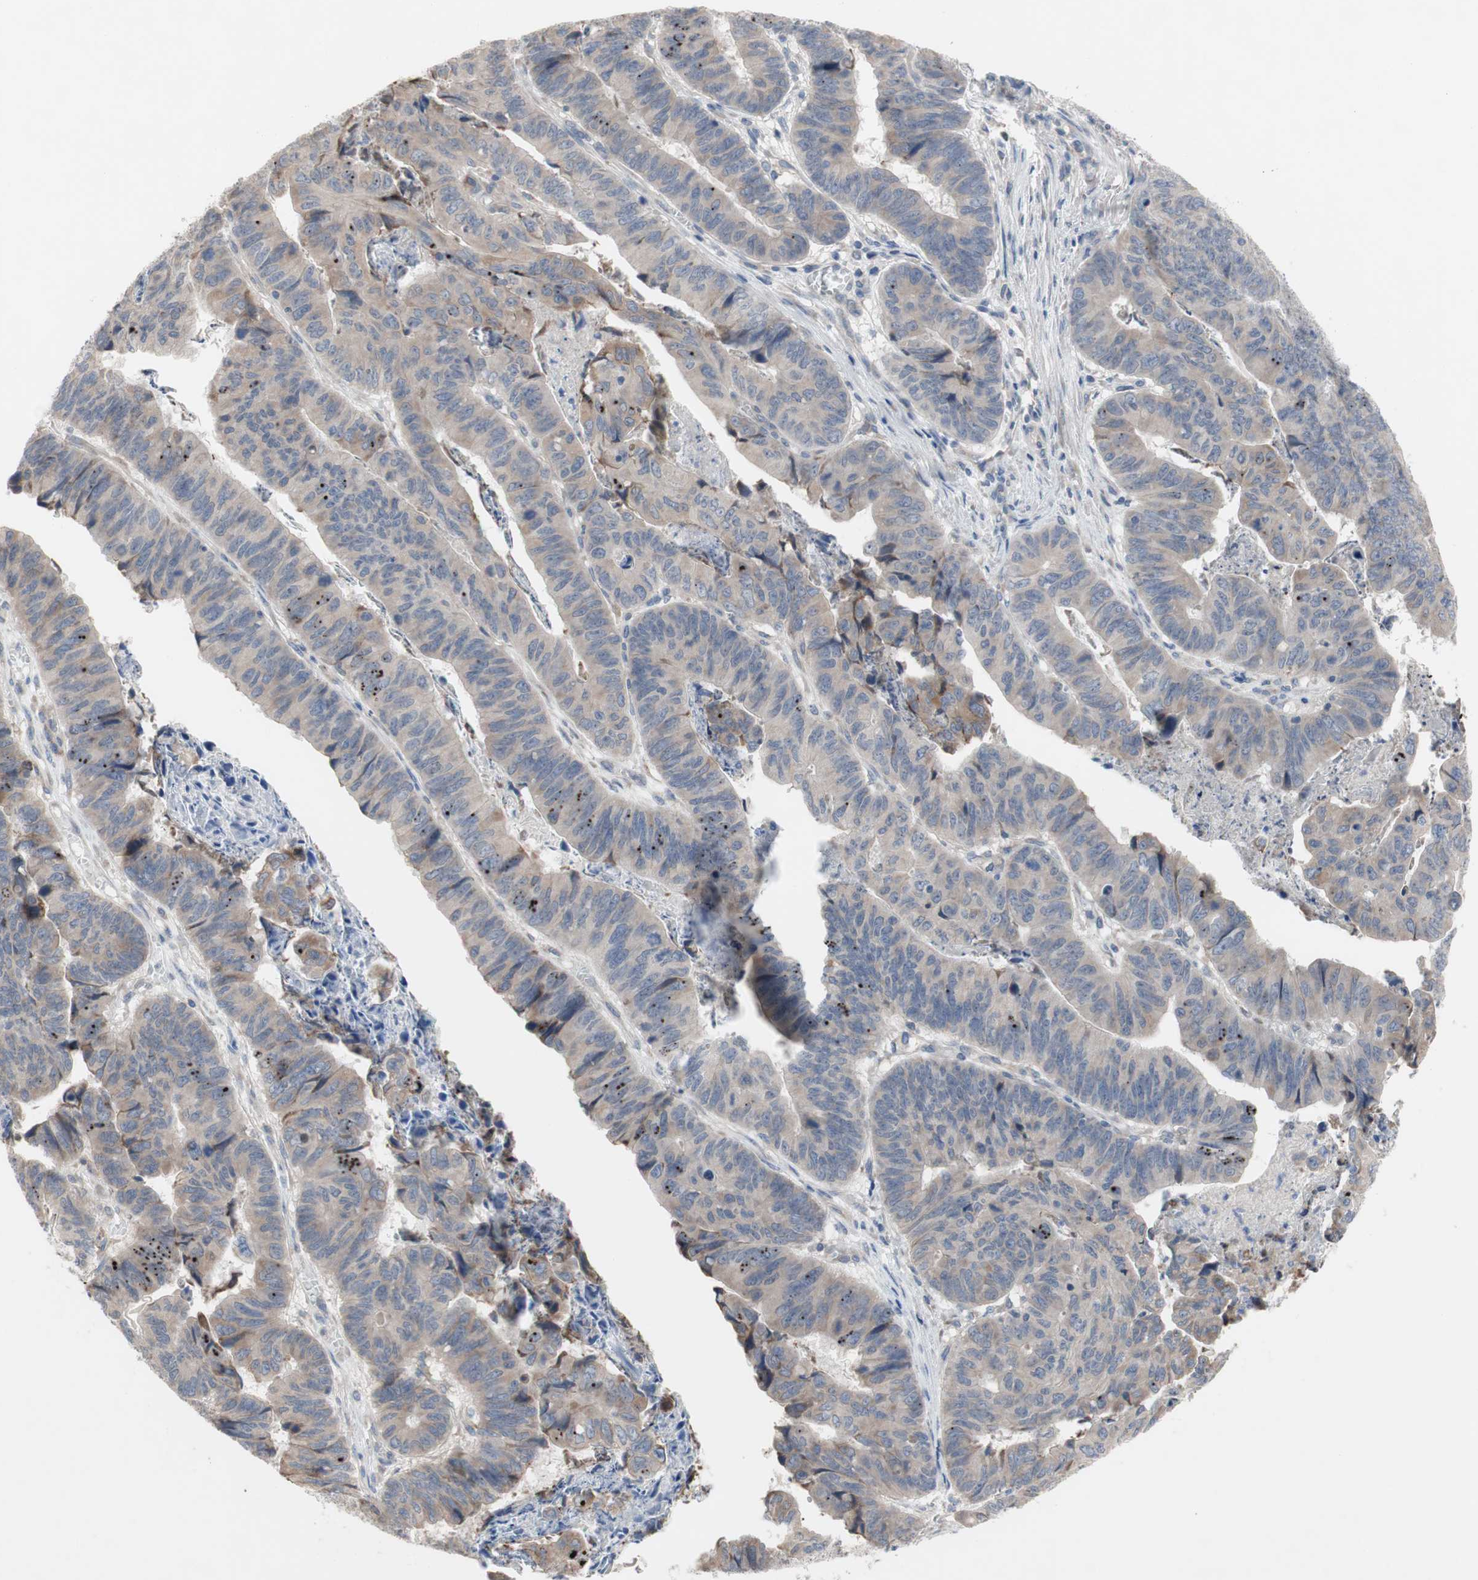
{"staining": {"intensity": "weak", "quantity": ">75%", "location": "cytoplasmic/membranous"}, "tissue": "stomach cancer", "cell_type": "Tumor cells", "image_type": "cancer", "snomed": [{"axis": "morphology", "description": "Adenocarcinoma, NOS"}, {"axis": "topography", "description": "Stomach, lower"}], "caption": "An immunohistochemistry (IHC) image of tumor tissue is shown. Protein staining in brown labels weak cytoplasmic/membranous positivity in stomach cancer (adenocarcinoma) within tumor cells. The staining was performed using DAB (3,3'-diaminobenzidine), with brown indicating positive protein expression. Nuclei are stained blue with hematoxylin.", "gene": "TTC14", "patient": {"sex": "male", "age": 77}}